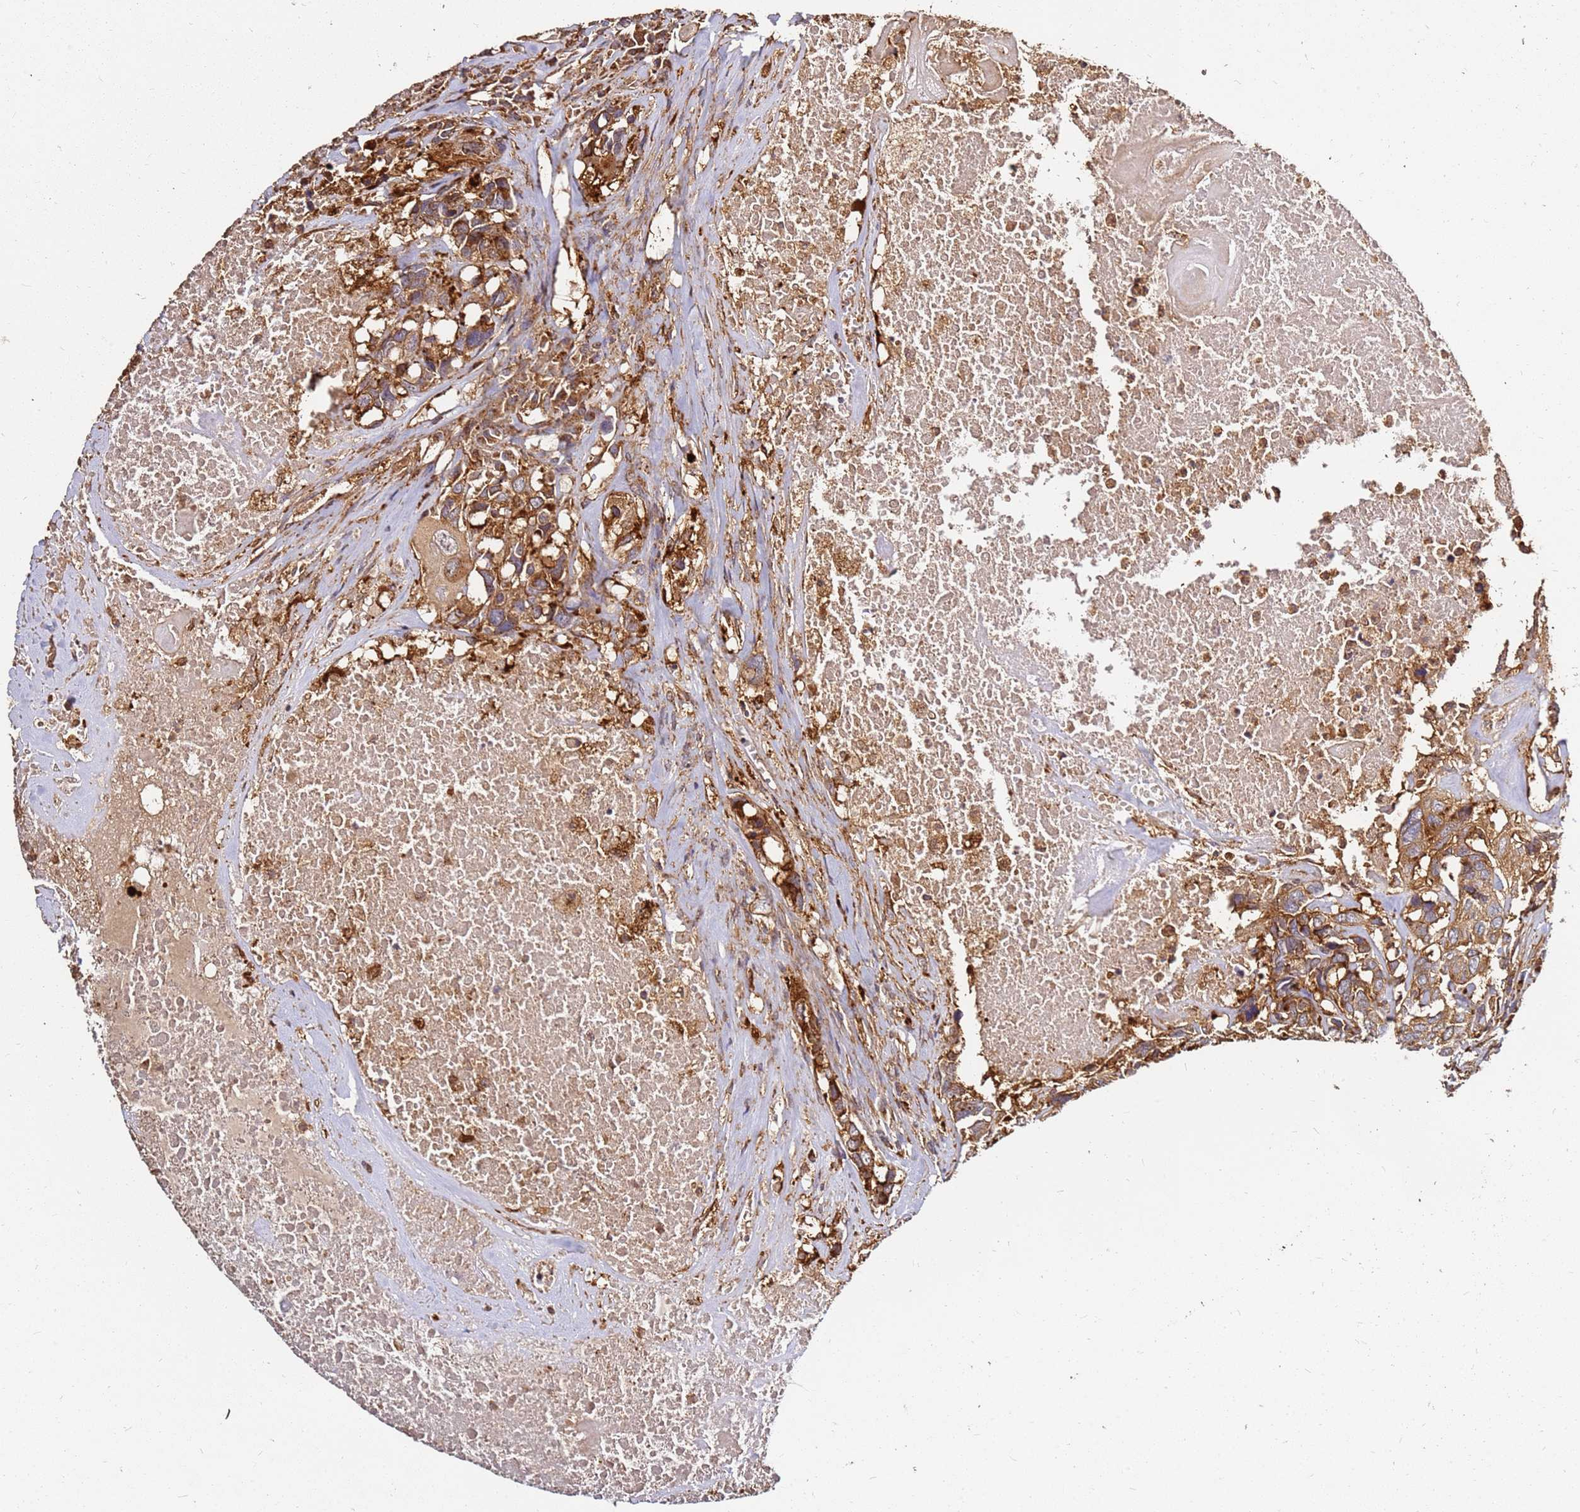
{"staining": {"intensity": "strong", "quantity": ">75%", "location": "cytoplasmic/membranous"}, "tissue": "head and neck cancer", "cell_type": "Tumor cells", "image_type": "cancer", "snomed": [{"axis": "morphology", "description": "Squamous cell carcinoma, NOS"}, {"axis": "topography", "description": "Head-Neck"}], "caption": "Immunohistochemical staining of head and neck squamous cell carcinoma shows high levels of strong cytoplasmic/membranous protein staining in approximately >75% of tumor cells. (DAB (3,3'-diaminobenzidine) = brown stain, brightfield microscopy at high magnification).", "gene": "DVL3", "patient": {"sex": "male", "age": 66}}